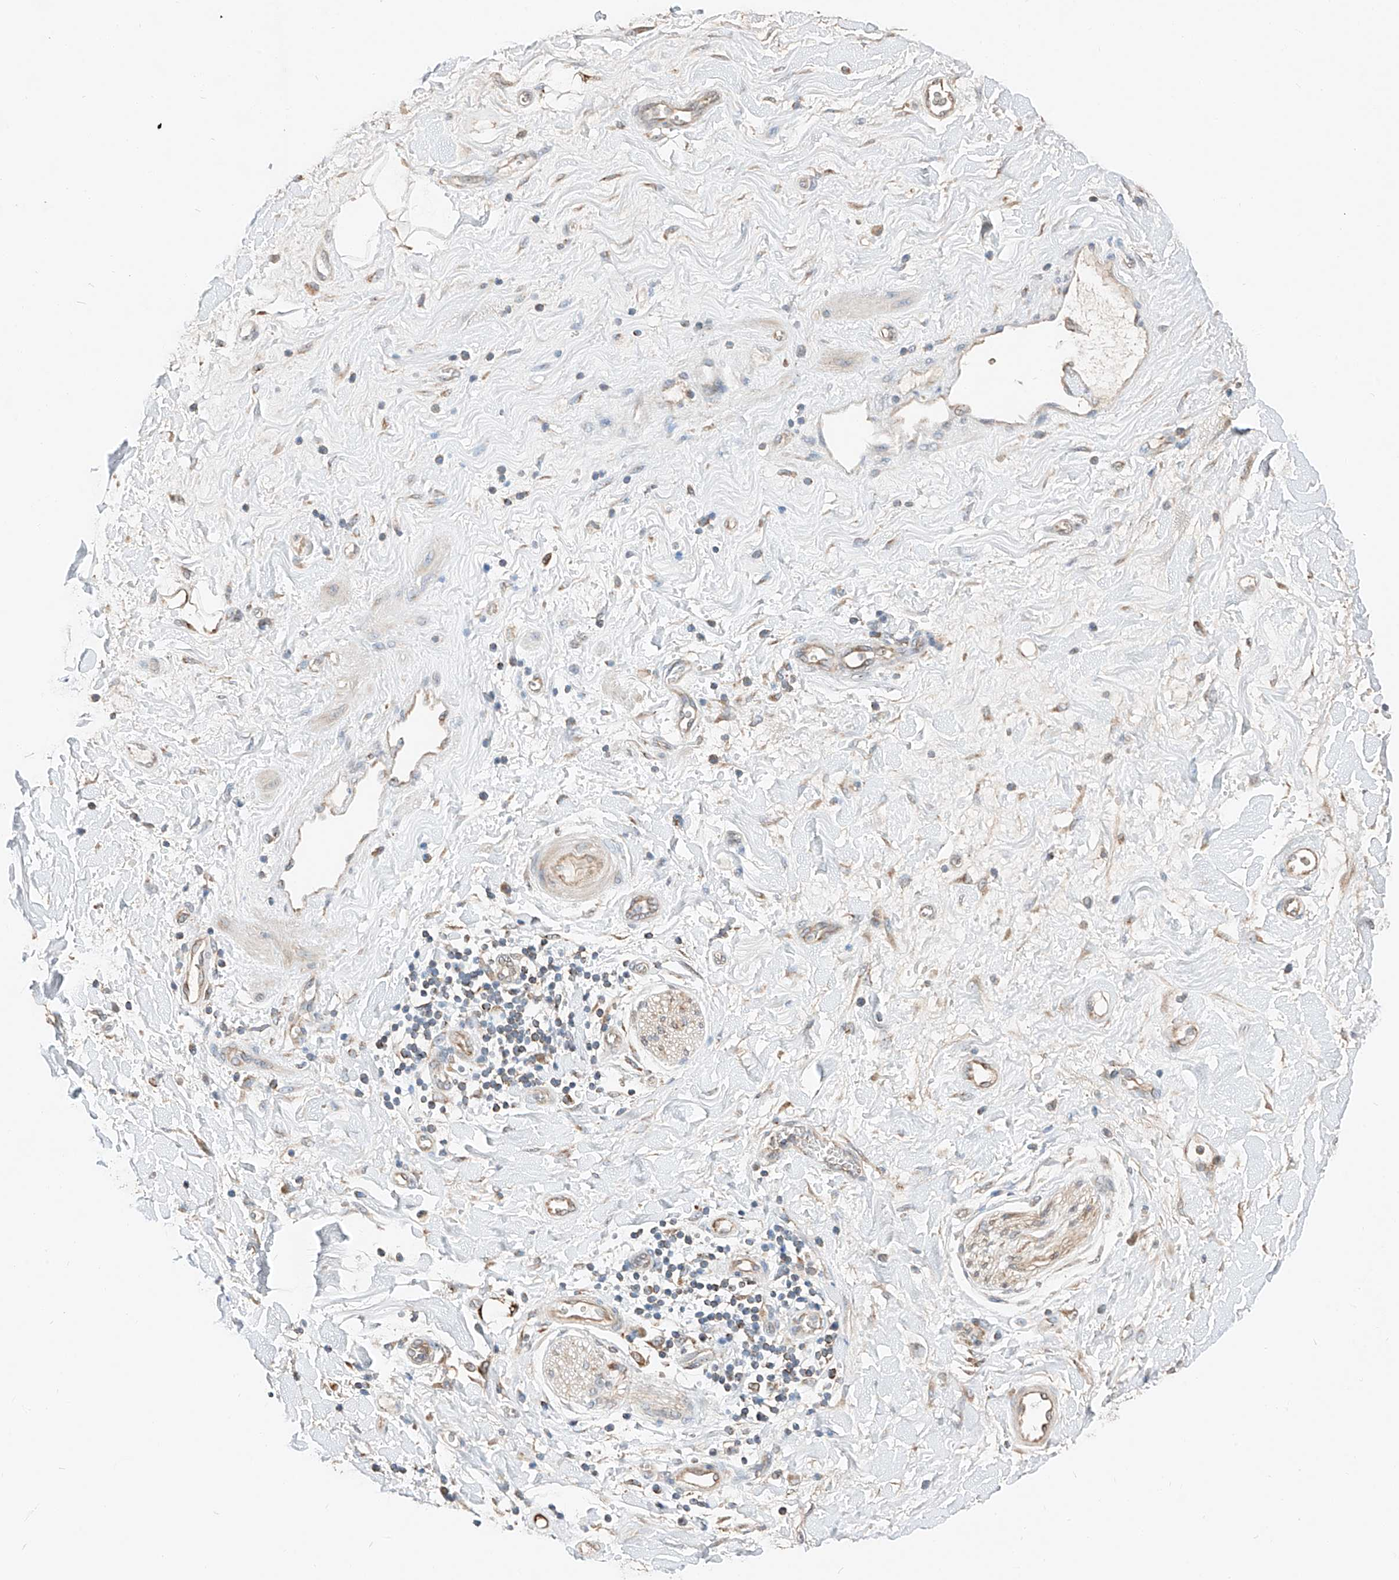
{"staining": {"intensity": "weak", "quantity": "25%-75%", "location": "cytoplasmic/membranous"}, "tissue": "adipose tissue", "cell_type": "Adipocytes", "image_type": "normal", "snomed": [{"axis": "morphology", "description": "Normal tissue, NOS"}, {"axis": "morphology", "description": "Adenocarcinoma, NOS"}, {"axis": "topography", "description": "Pancreas"}, {"axis": "topography", "description": "Peripheral nerve tissue"}], "caption": "Adipocytes show low levels of weak cytoplasmic/membranous expression in approximately 25%-75% of cells in benign adipose tissue.", "gene": "RUSC1", "patient": {"sex": "male", "age": 59}}